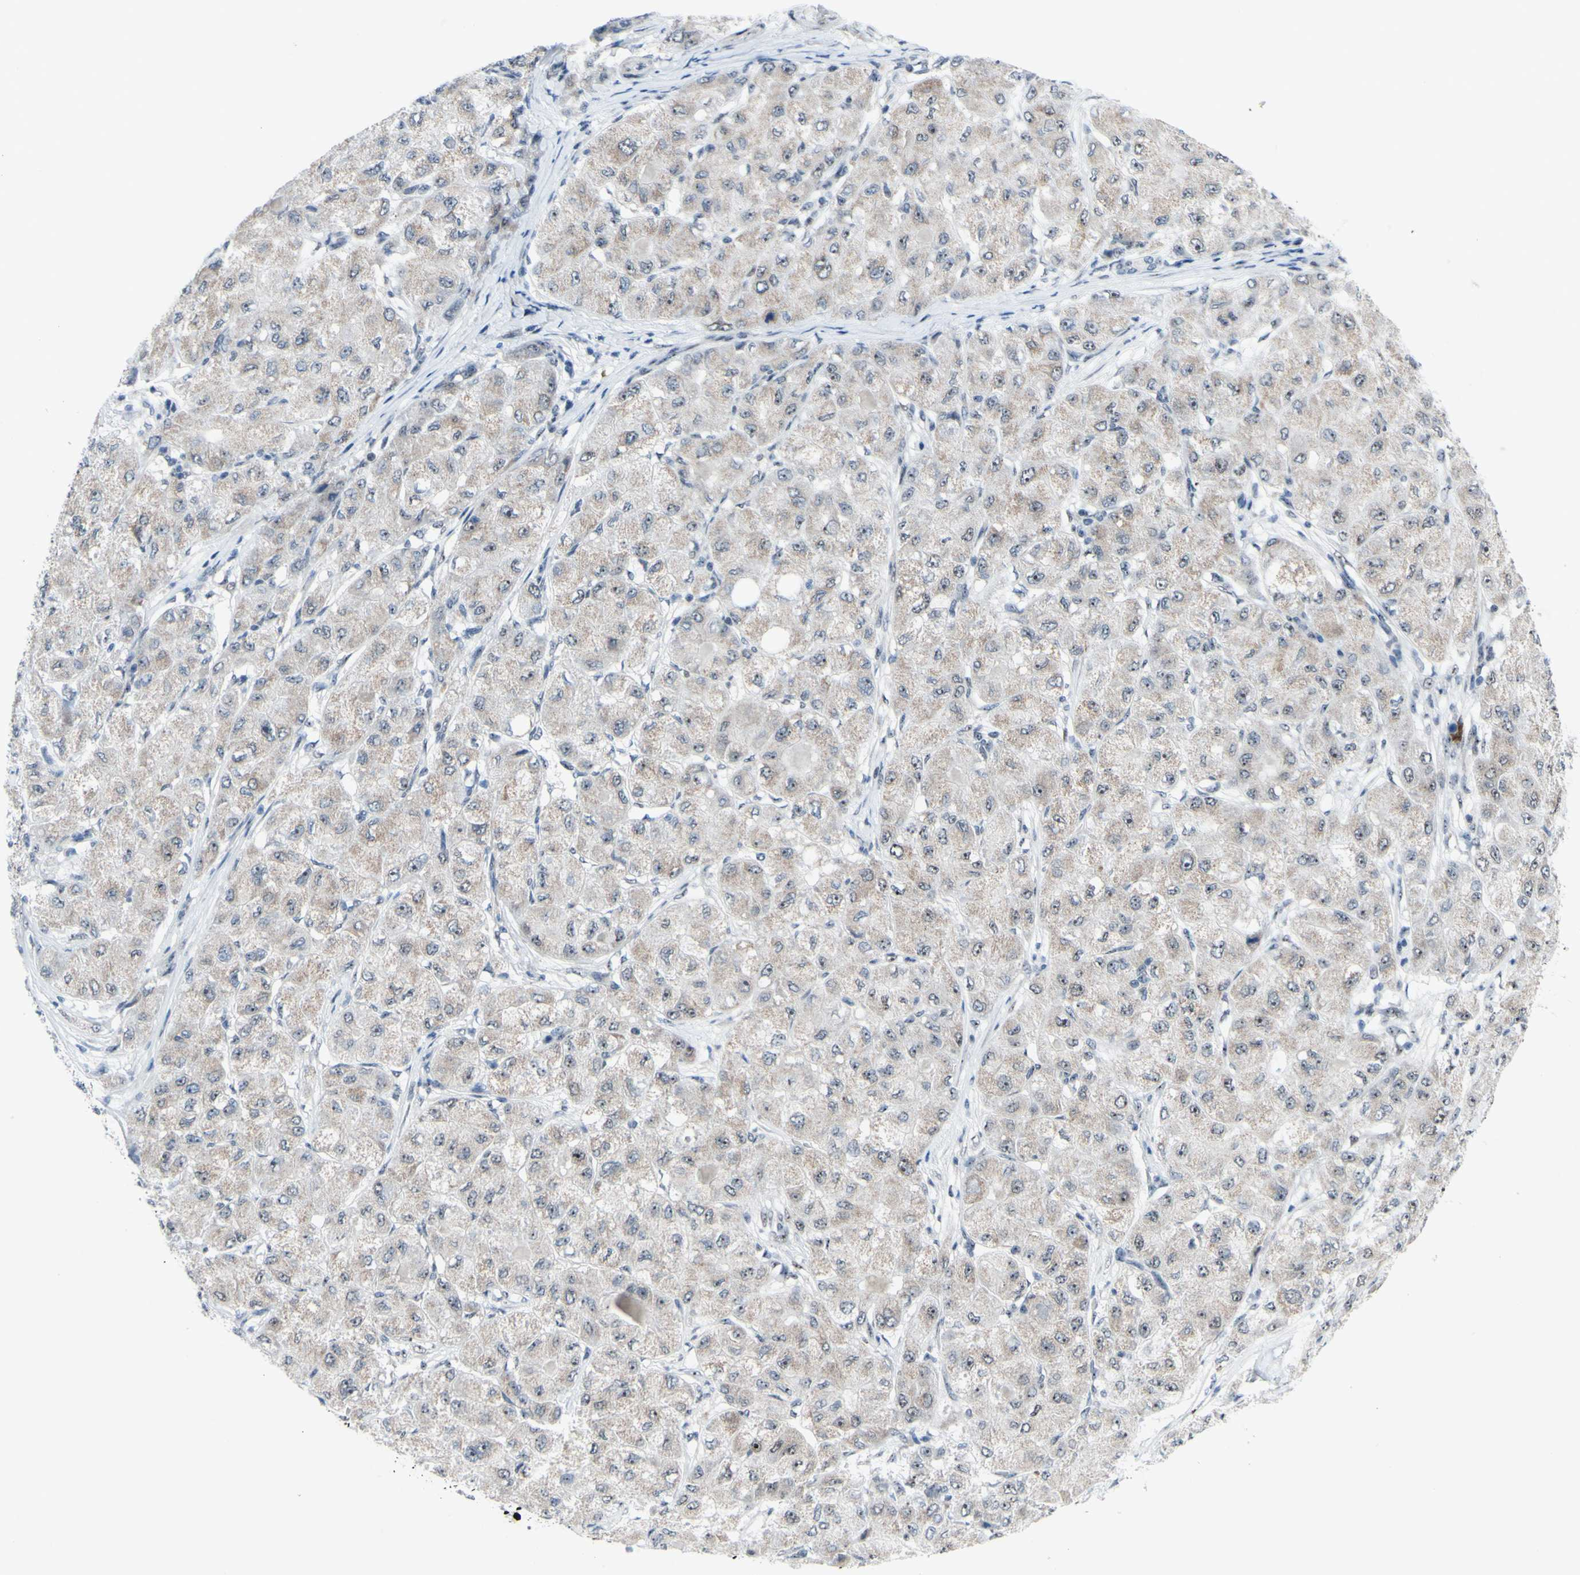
{"staining": {"intensity": "weak", "quantity": ">75%", "location": "cytoplasmic/membranous"}, "tissue": "liver cancer", "cell_type": "Tumor cells", "image_type": "cancer", "snomed": [{"axis": "morphology", "description": "Carcinoma, Hepatocellular, NOS"}, {"axis": "topography", "description": "Liver"}], "caption": "Liver cancer tissue shows weak cytoplasmic/membranous positivity in approximately >75% of tumor cells", "gene": "POLR1A", "patient": {"sex": "male", "age": 80}}